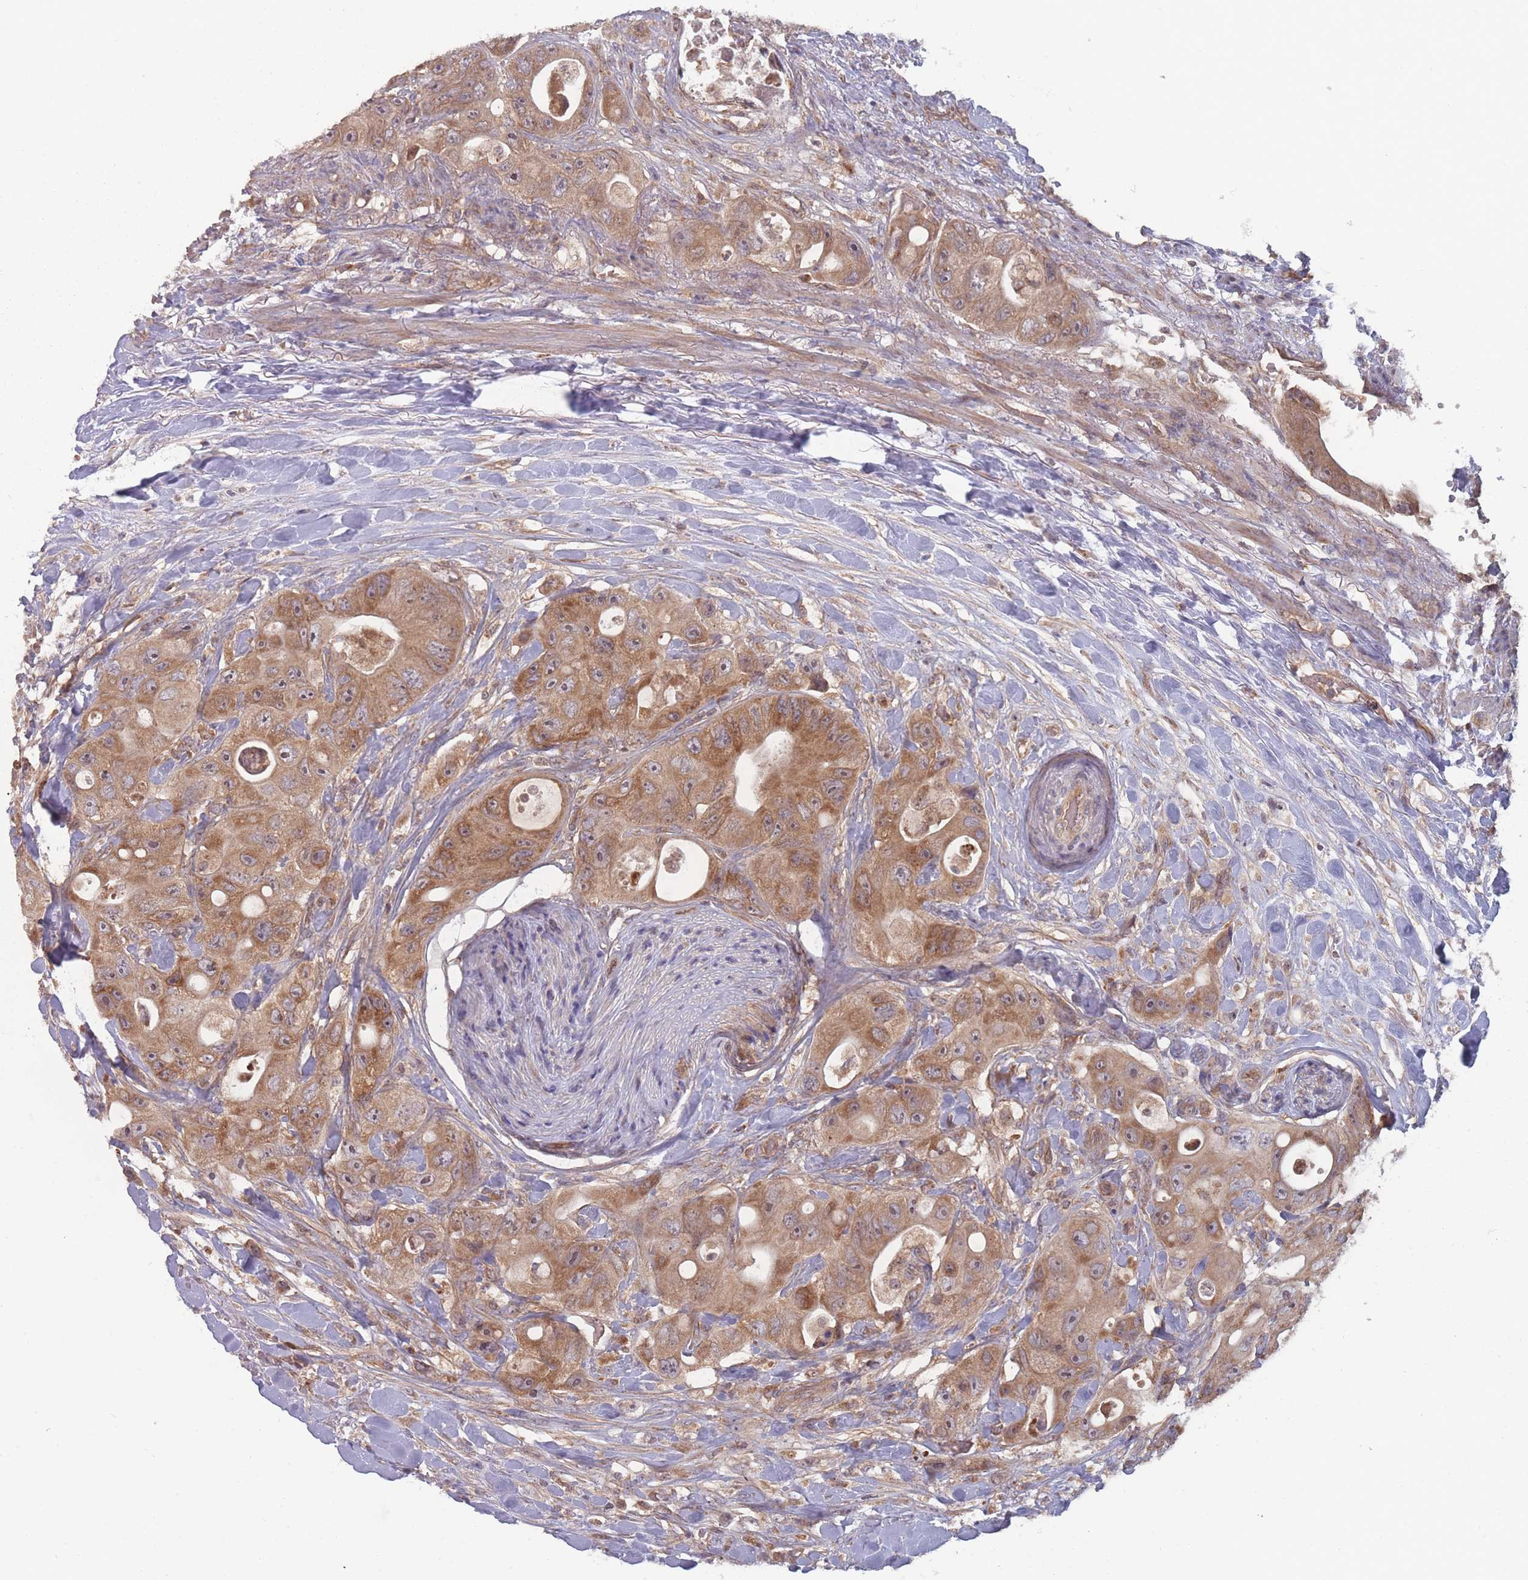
{"staining": {"intensity": "moderate", "quantity": ">75%", "location": "cytoplasmic/membranous"}, "tissue": "colorectal cancer", "cell_type": "Tumor cells", "image_type": "cancer", "snomed": [{"axis": "morphology", "description": "Adenocarcinoma, NOS"}, {"axis": "topography", "description": "Colon"}], "caption": "A histopathology image showing moderate cytoplasmic/membranous expression in about >75% of tumor cells in colorectal cancer (adenocarcinoma), as visualized by brown immunohistochemical staining.", "gene": "ATP5MG", "patient": {"sex": "female", "age": 46}}